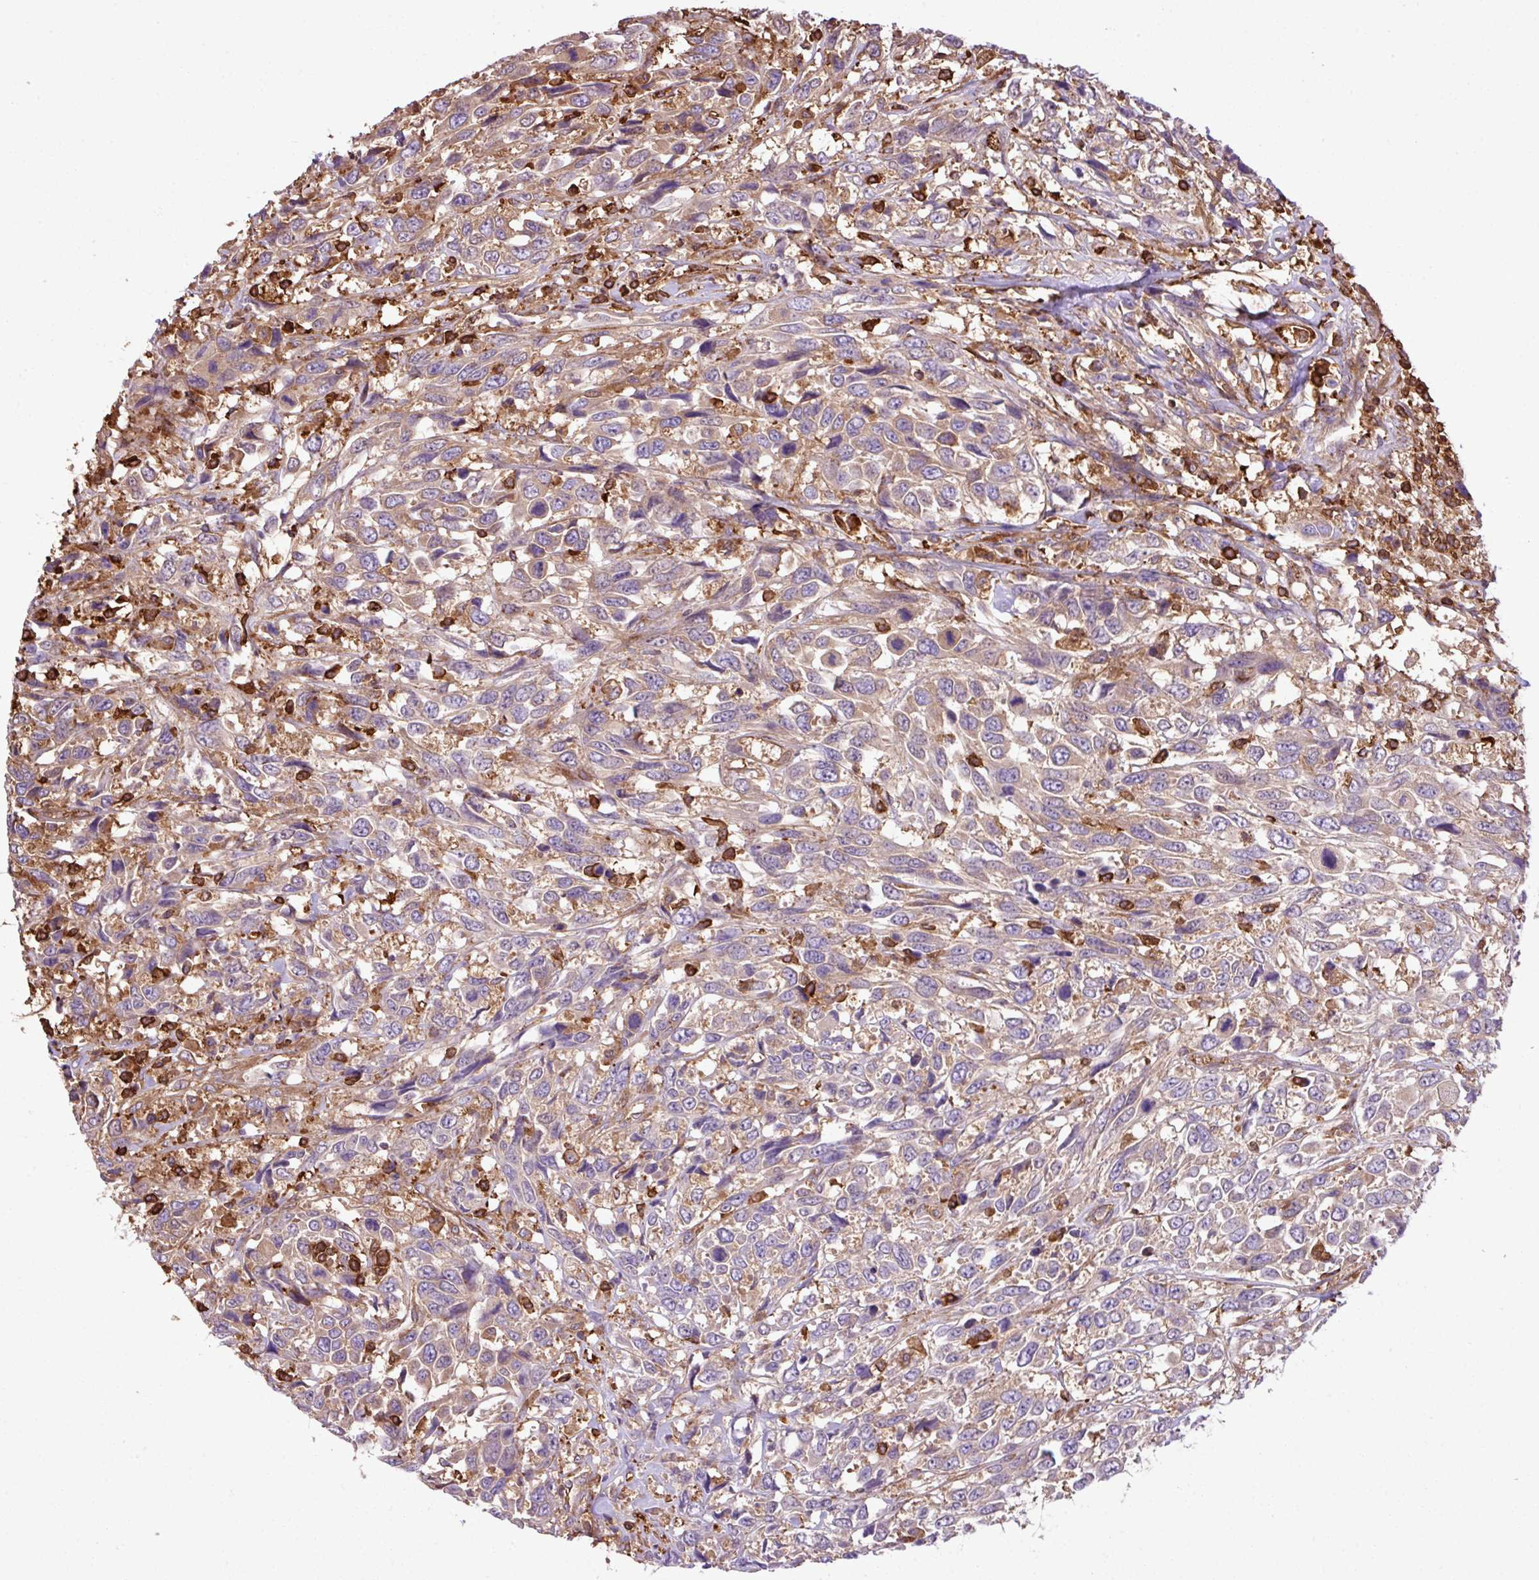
{"staining": {"intensity": "negative", "quantity": "none", "location": "none"}, "tissue": "urothelial cancer", "cell_type": "Tumor cells", "image_type": "cancer", "snomed": [{"axis": "morphology", "description": "Urothelial carcinoma, High grade"}, {"axis": "topography", "description": "Urinary bladder"}], "caption": "Tumor cells show no significant protein expression in urothelial carcinoma (high-grade).", "gene": "PGAP6", "patient": {"sex": "female", "age": 70}}